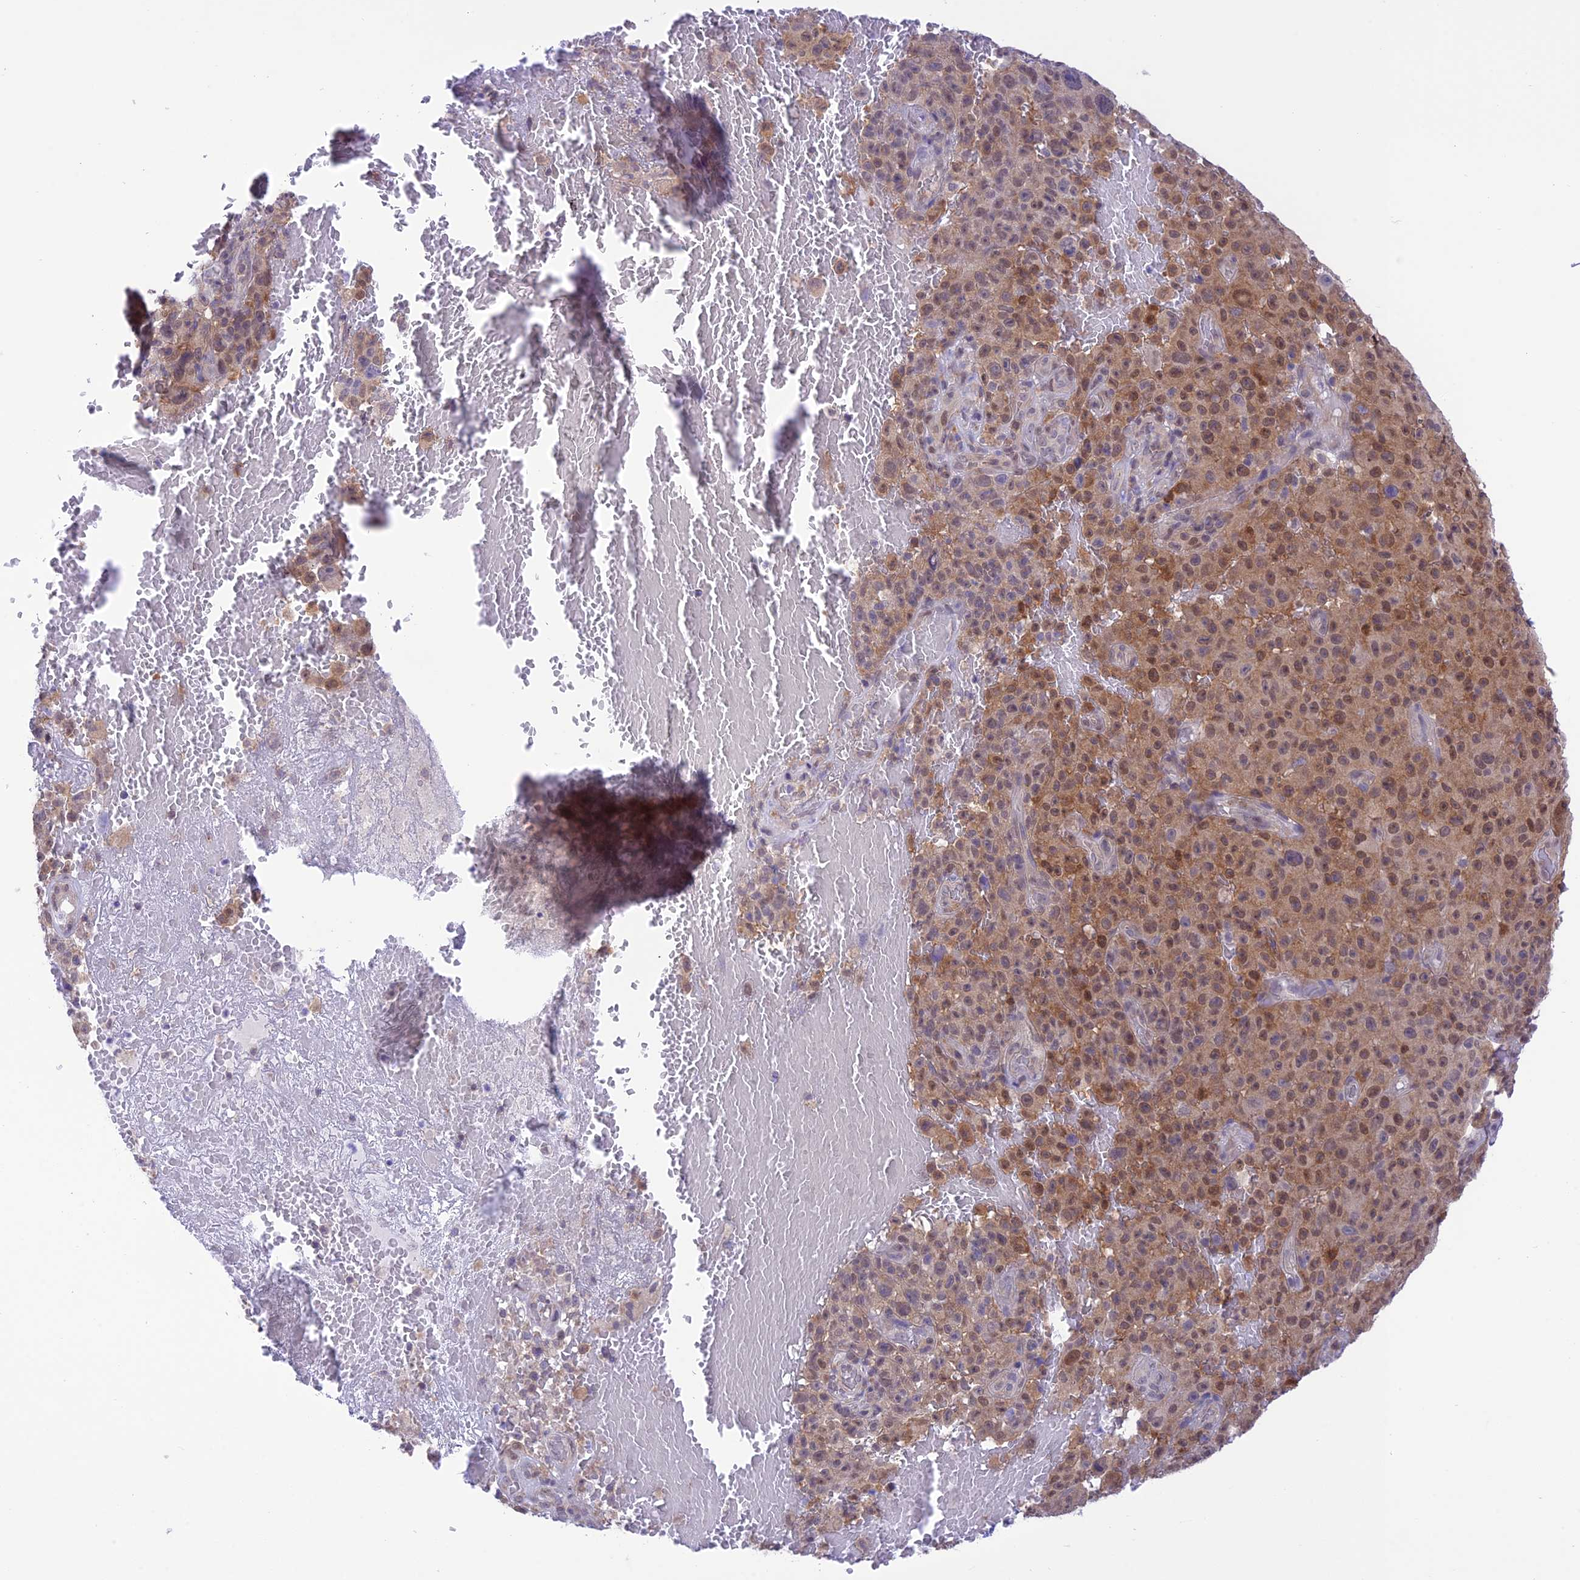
{"staining": {"intensity": "moderate", "quantity": "<25%", "location": "cytoplasmic/membranous,nuclear"}, "tissue": "melanoma", "cell_type": "Tumor cells", "image_type": "cancer", "snomed": [{"axis": "morphology", "description": "Malignant melanoma, NOS"}, {"axis": "topography", "description": "Skin"}], "caption": "IHC of human melanoma shows low levels of moderate cytoplasmic/membranous and nuclear positivity in about <25% of tumor cells. The protein is shown in brown color, while the nuclei are stained blue.", "gene": "RNF126", "patient": {"sex": "female", "age": 82}}